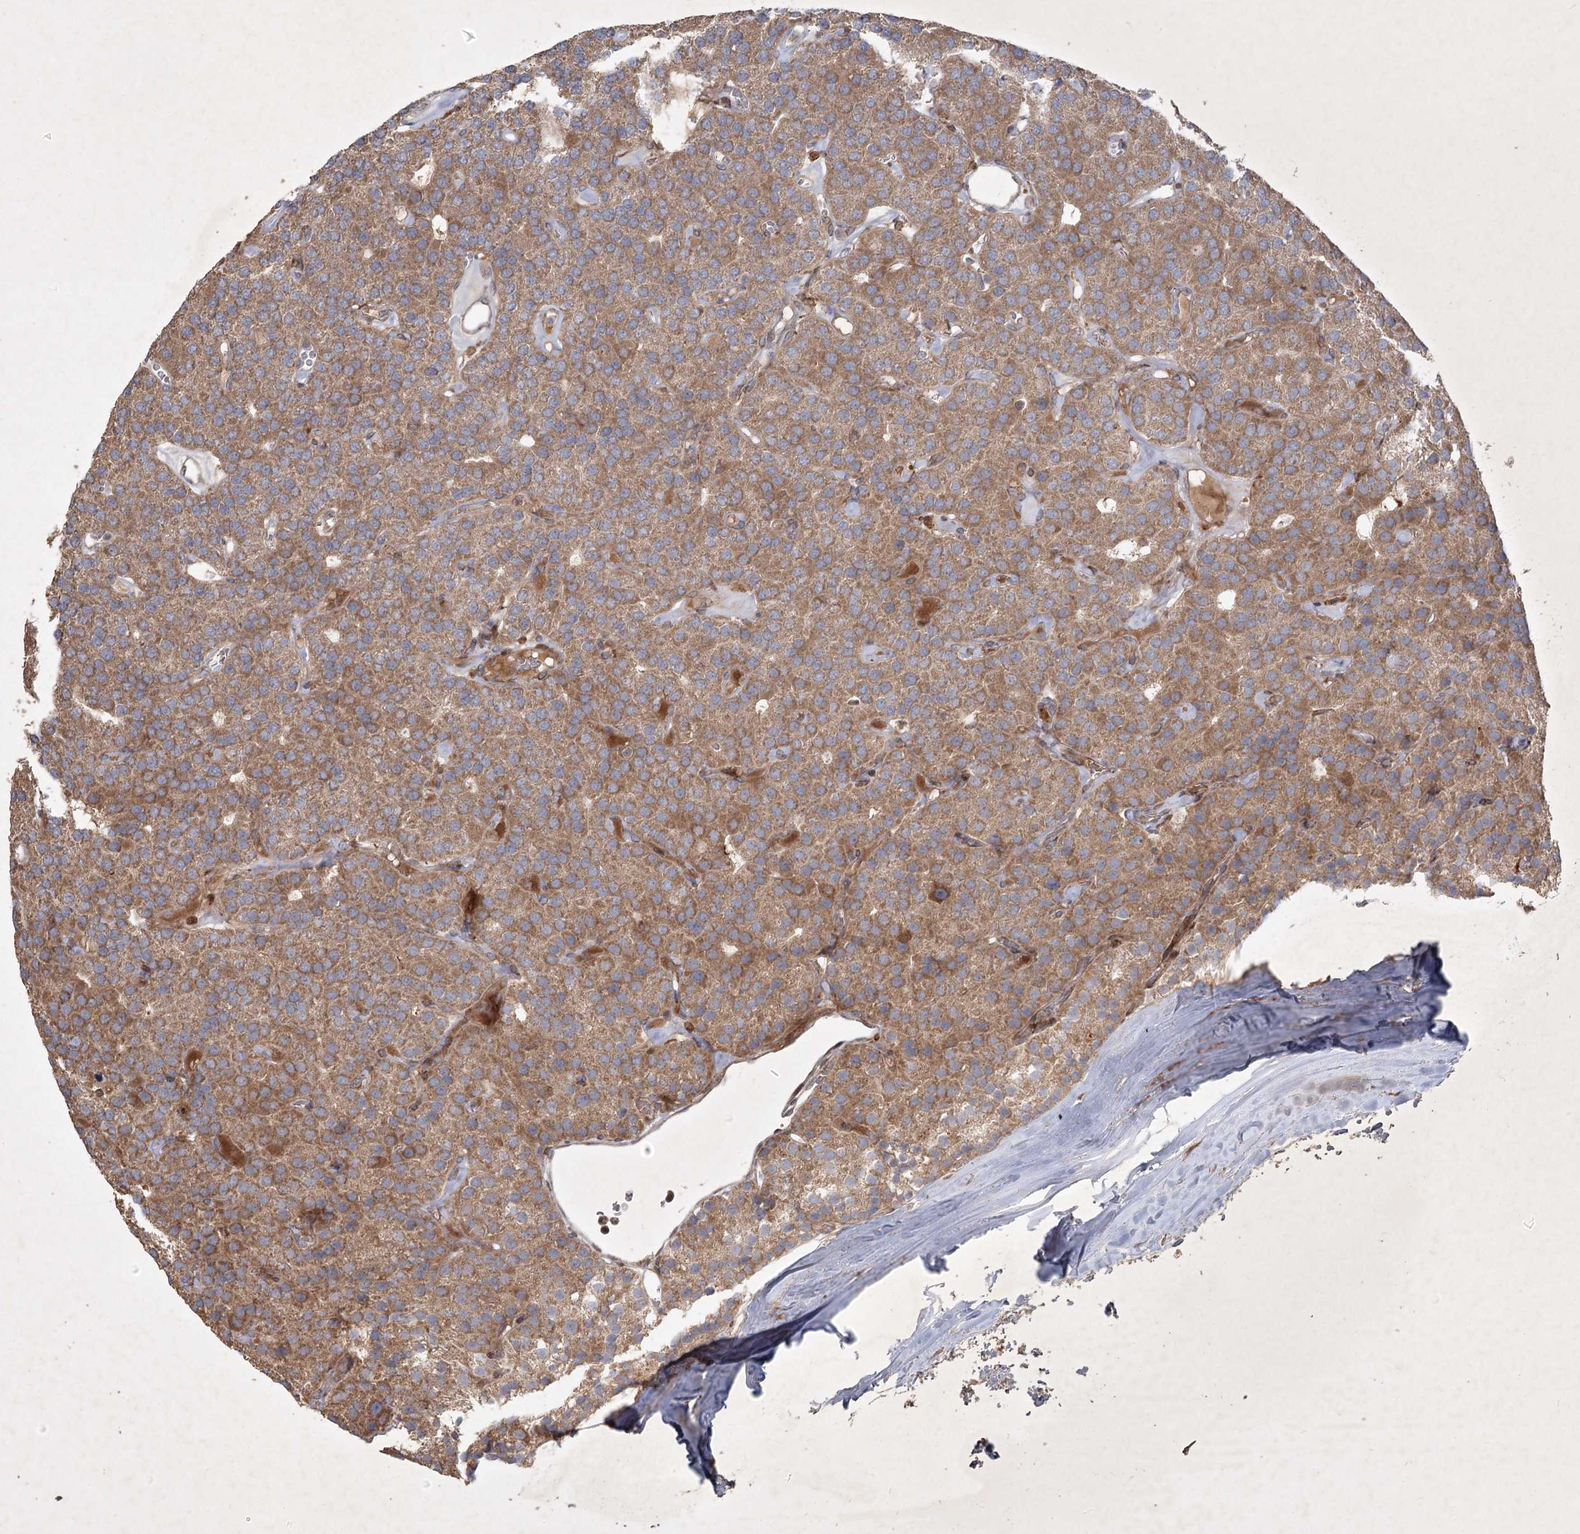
{"staining": {"intensity": "moderate", "quantity": ">75%", "location": "cytoplasmic/membranous"}, "tissue": "parathyroid gland", "cell_type": "Glandular cells", "image_type": "normal", "snomed": [{"axis": "morphology", "description": "Normal tissue, NOS"}, {"axis": "morphology", "description": "Adenoma, NOS"}, {"axis": "topography", "description": "Parathyroid gland"}], "caption": "Benign parathyroid gland exhibits moderate cytoplasmic/membranous staining in approximately >75% of glandular cells.", "gene": "KBTBD4", "patient": {"sex": "female", "age": 86}}